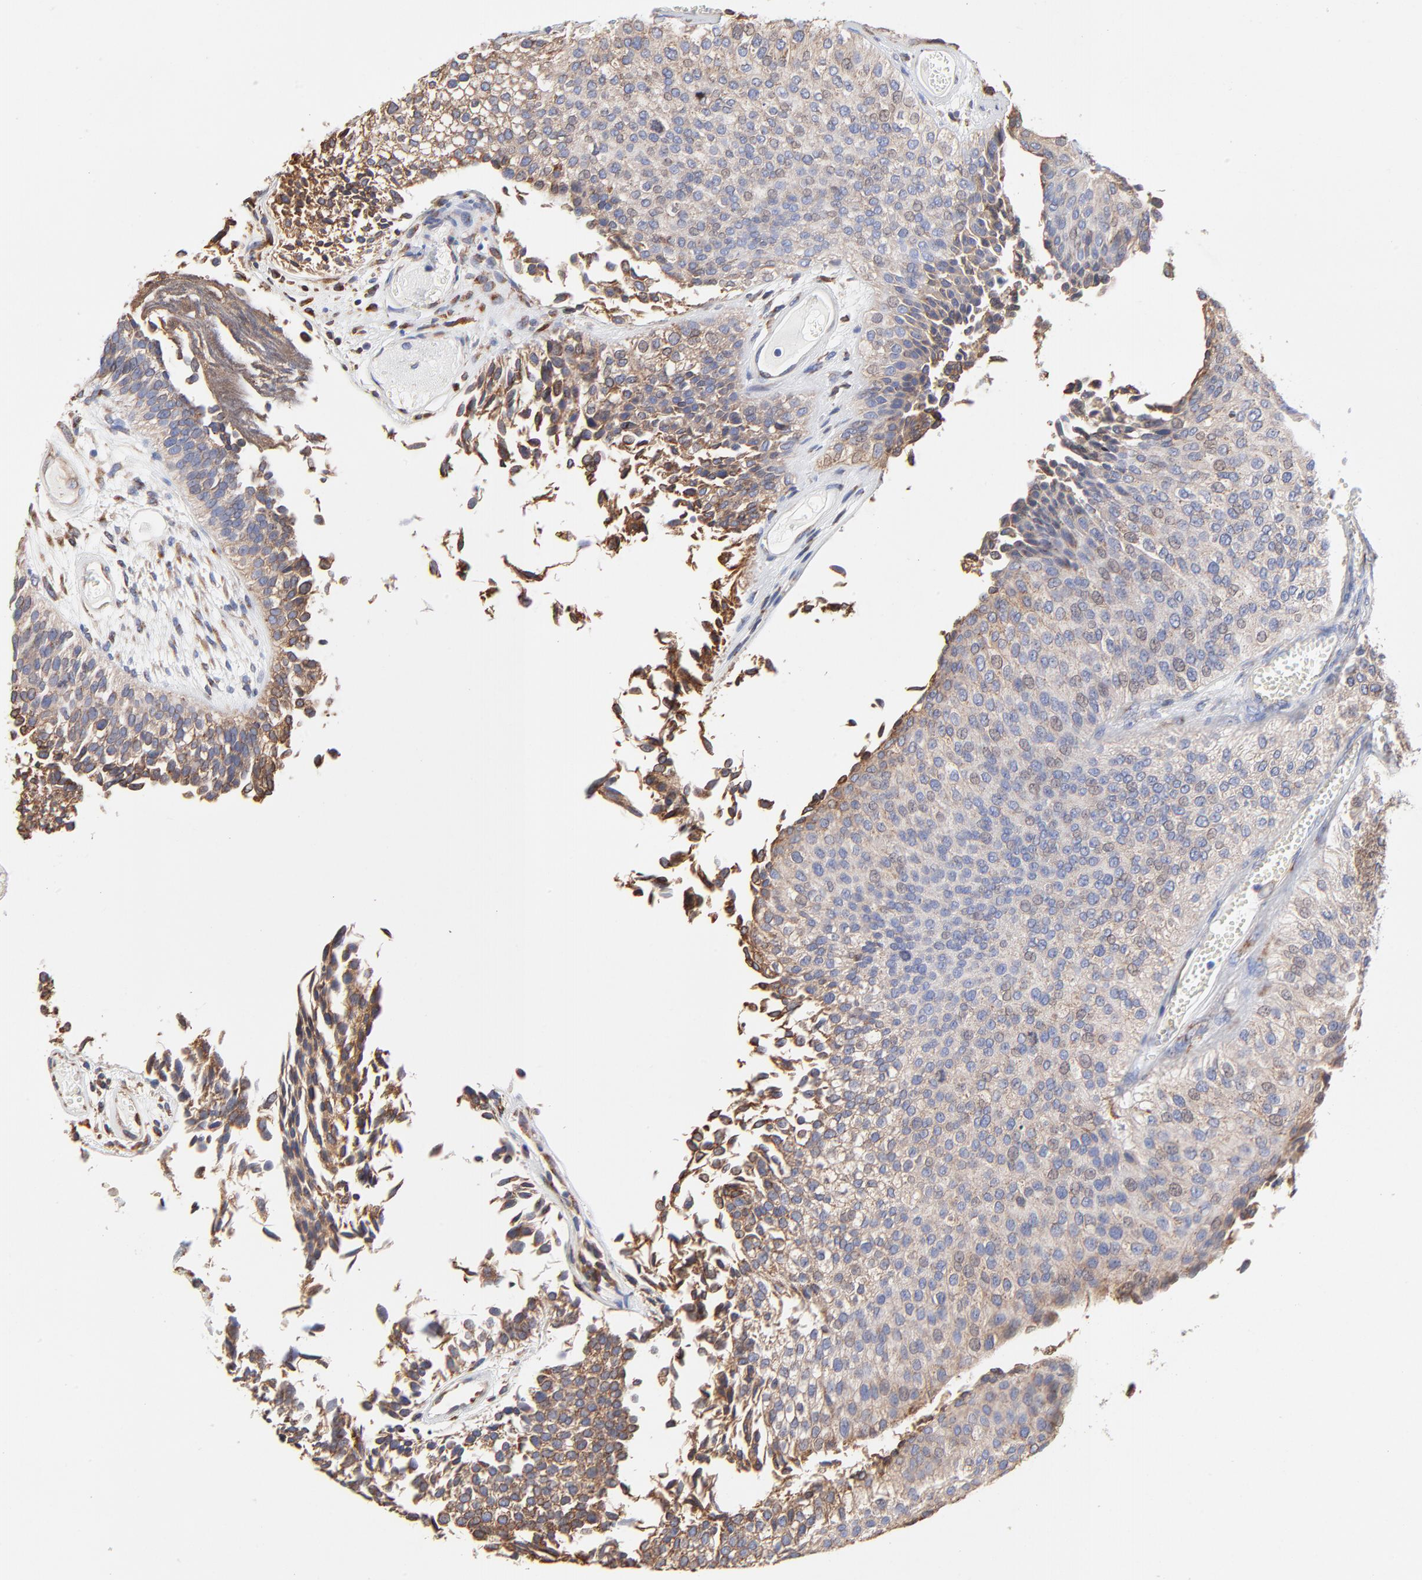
{"staining": {"intensity": "weak", "quantity": ">75%", "location": "cytoplasmic/membranous"}, "tissue": "urothelial cancer", "cell_type": "Tumor cells", "image_type": "cancer", "snomed": [{"axis": "morphology", "description": "Urothelial carcinoma, Low grade"}, {"axis": "topography", "description": "Urinary bladder"}], "caption": "This image displays IHC staining of human low-grade urothelial carcinoma, with low weak cytoplasmic/membranous positivity in about >75% of tumor cells.", "gene": "LMAN1", "patient": {"sex": "male", "age": 84}}